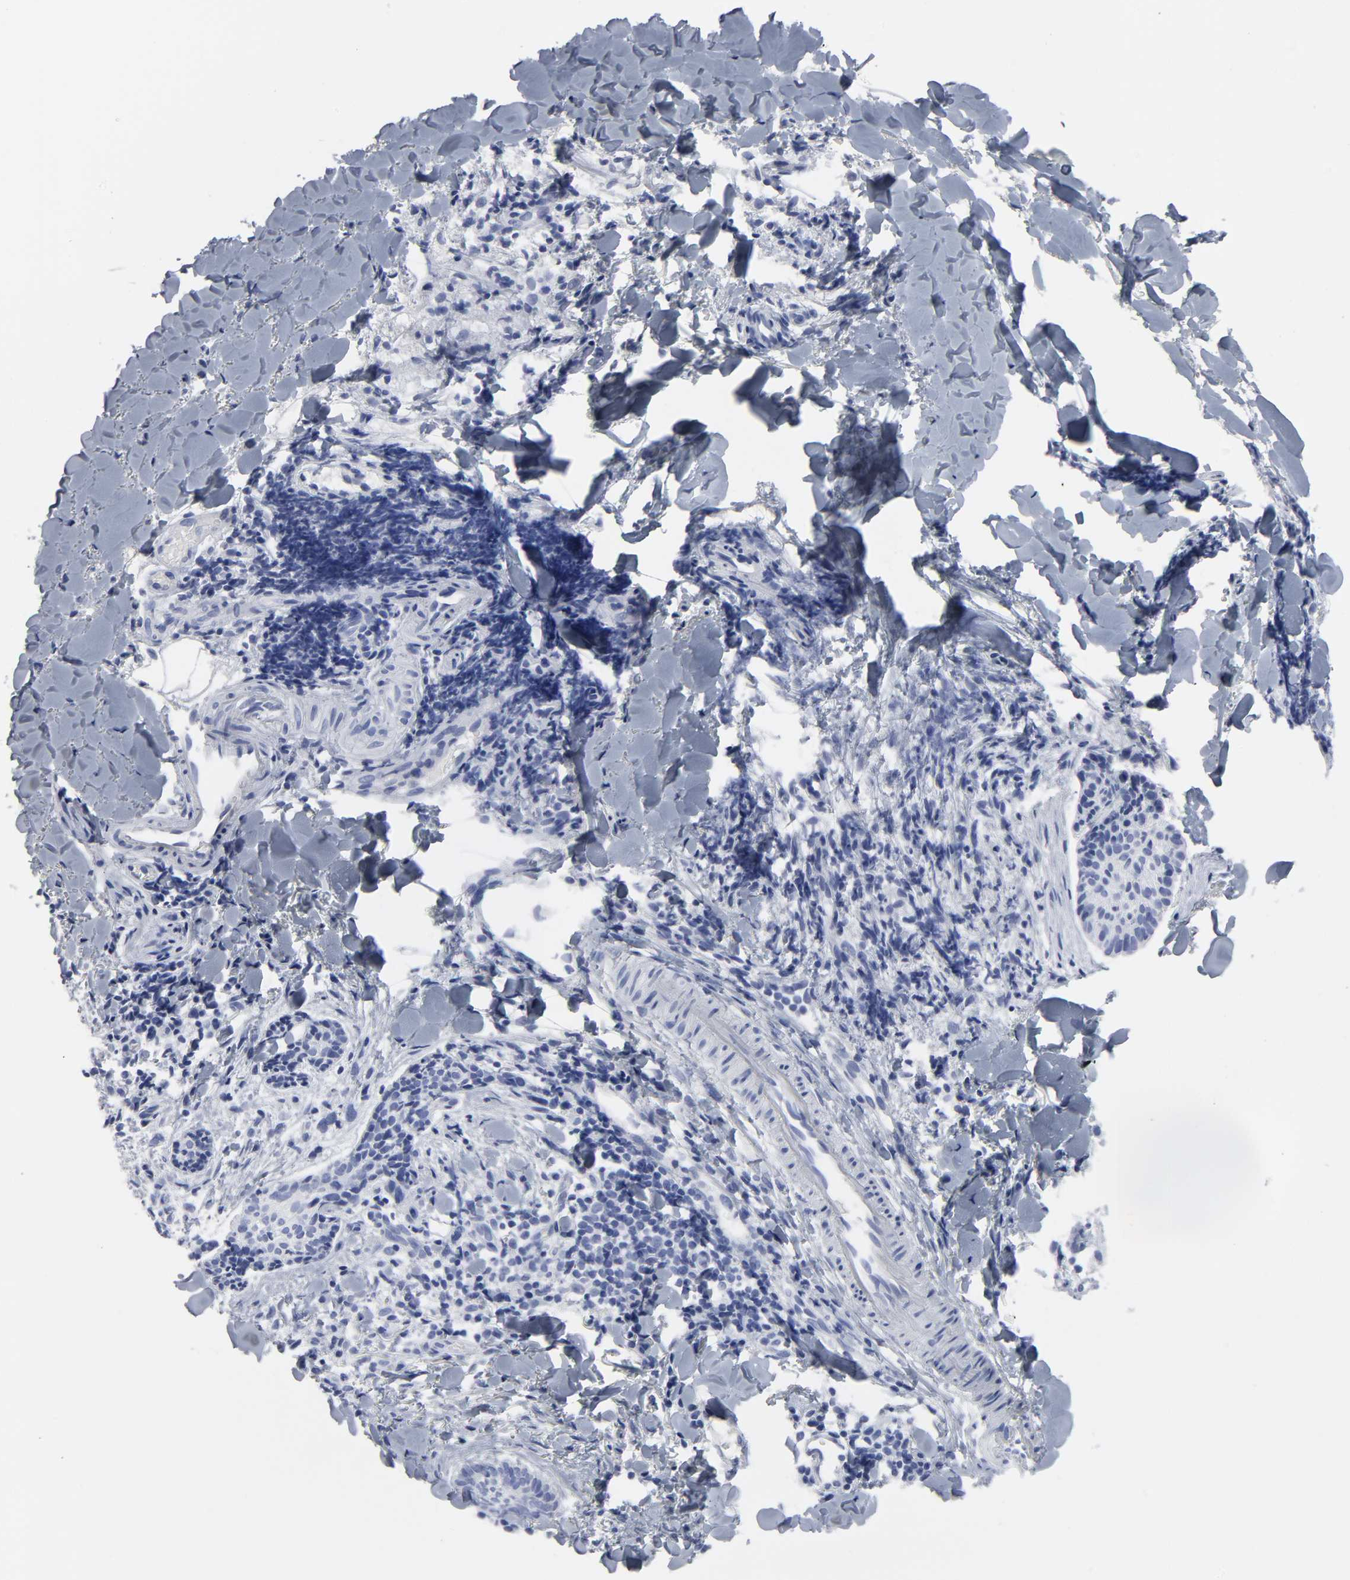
{"staining": {"intensity": "negative", "quantity": "none", "location": "none"}, "tissue": "skin cancer", "cell_type": "Tumor cells", "image_type": "cancer", "snomed": [{"axis": "morphology", "description": "Normal tissue, NOS"}, {"axis": "morphology", "description": "Basal cell carcinoma"}, {"axis": "topography", "description": "Skin"}], "caption": "Immunohistochemistry (IHC) histopathology image of neoplastic tissue: skin cancer stained with DAB demonstrates no significant protein staining in tumor cells.", "gene": "HNF4A", "patient": {"sex": "female", "age": 57}}